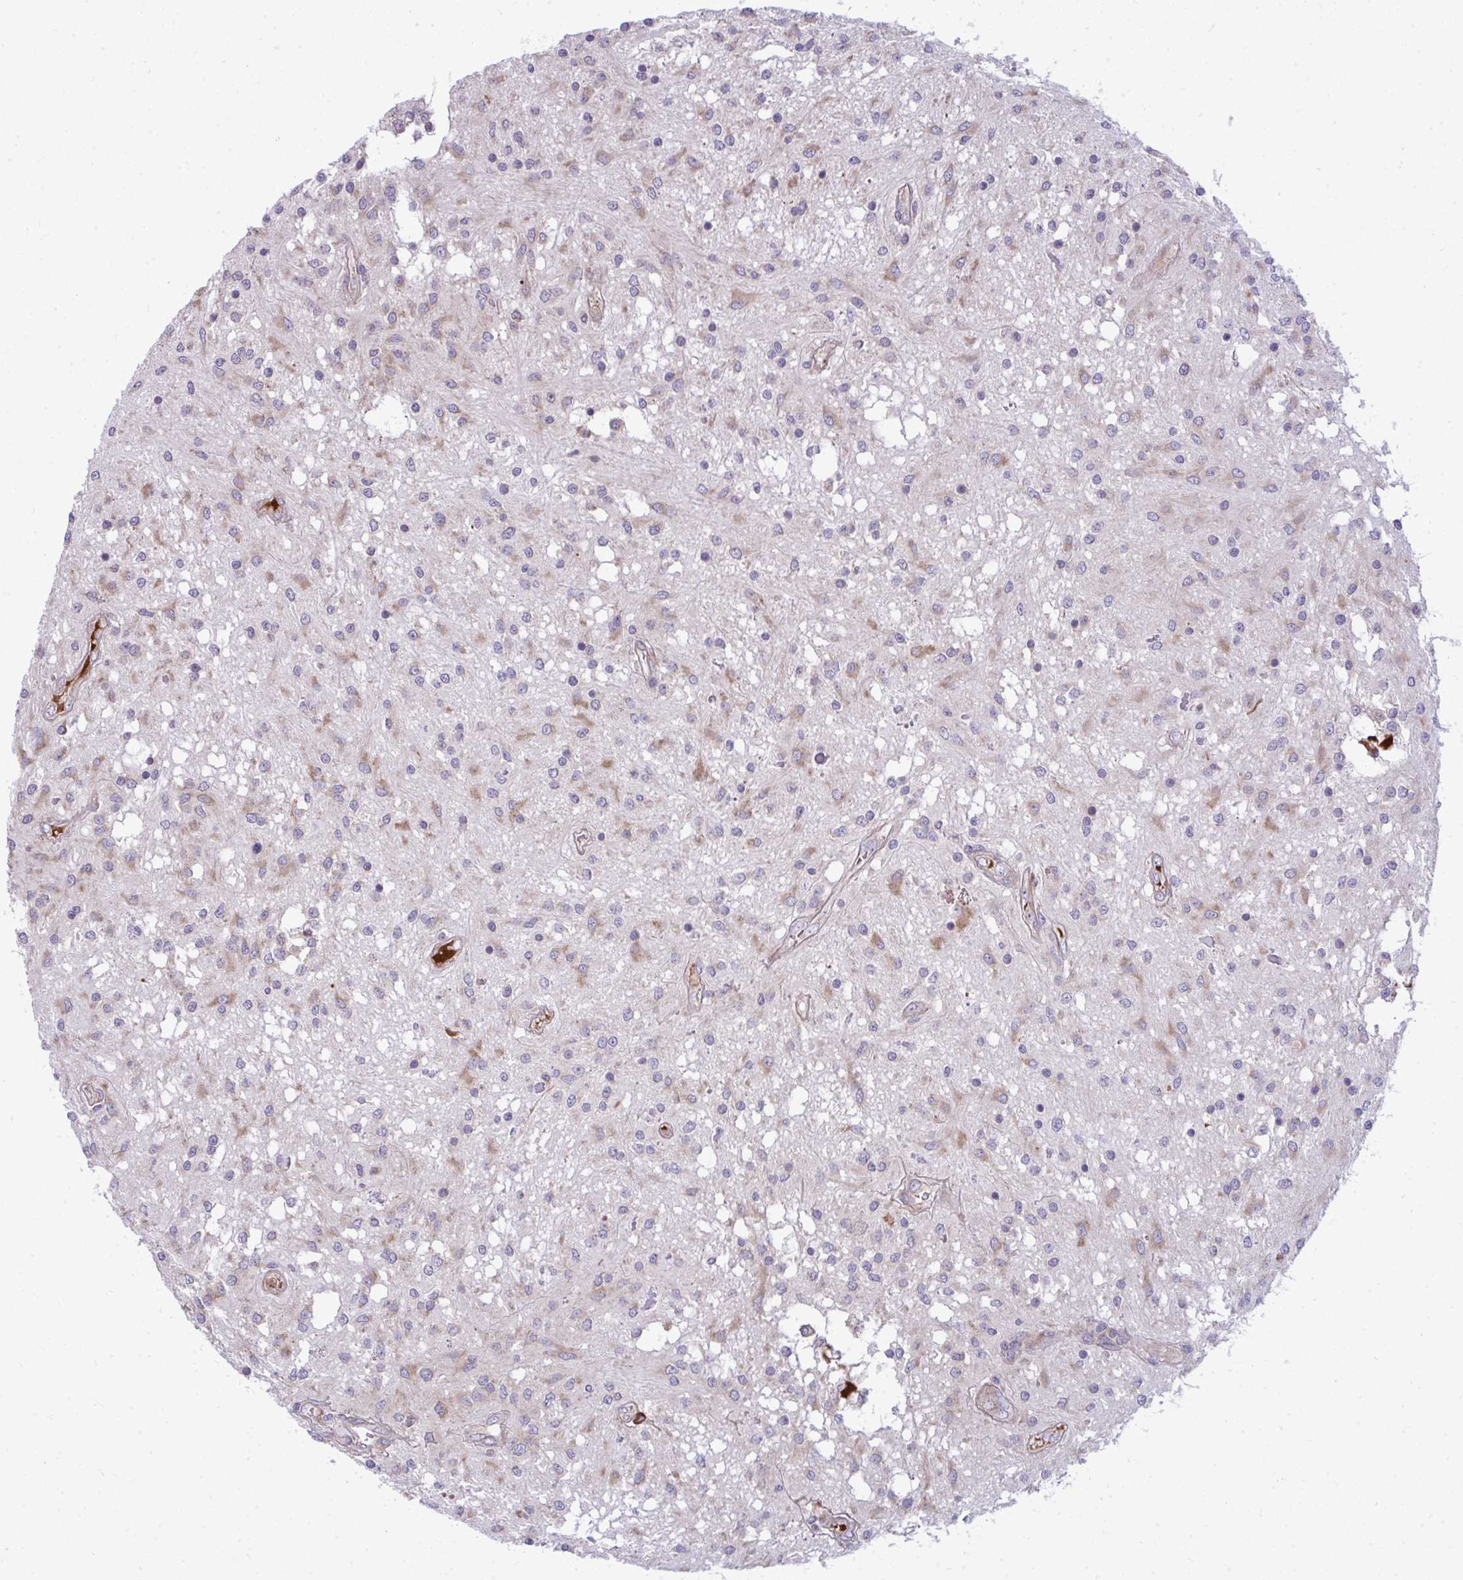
{"staining": {"intensity": "weak", "quantity": "<25%", "location": "cytoplasmic/membranous"}, "tissue": "glioma", "cell_type": "Tumor cells", "image_type": "cancer", "snomed": [{"axis": "morphology", "description": "Glioma, malignant, Low grade"}, {"axis": "topography", "description": "Cerebellum"}], "caption": "The image exhibits no significant staining in tumor cells of glioma.", "gene": "GFPT2", "patient": {"sex": "female", "age": 14}}